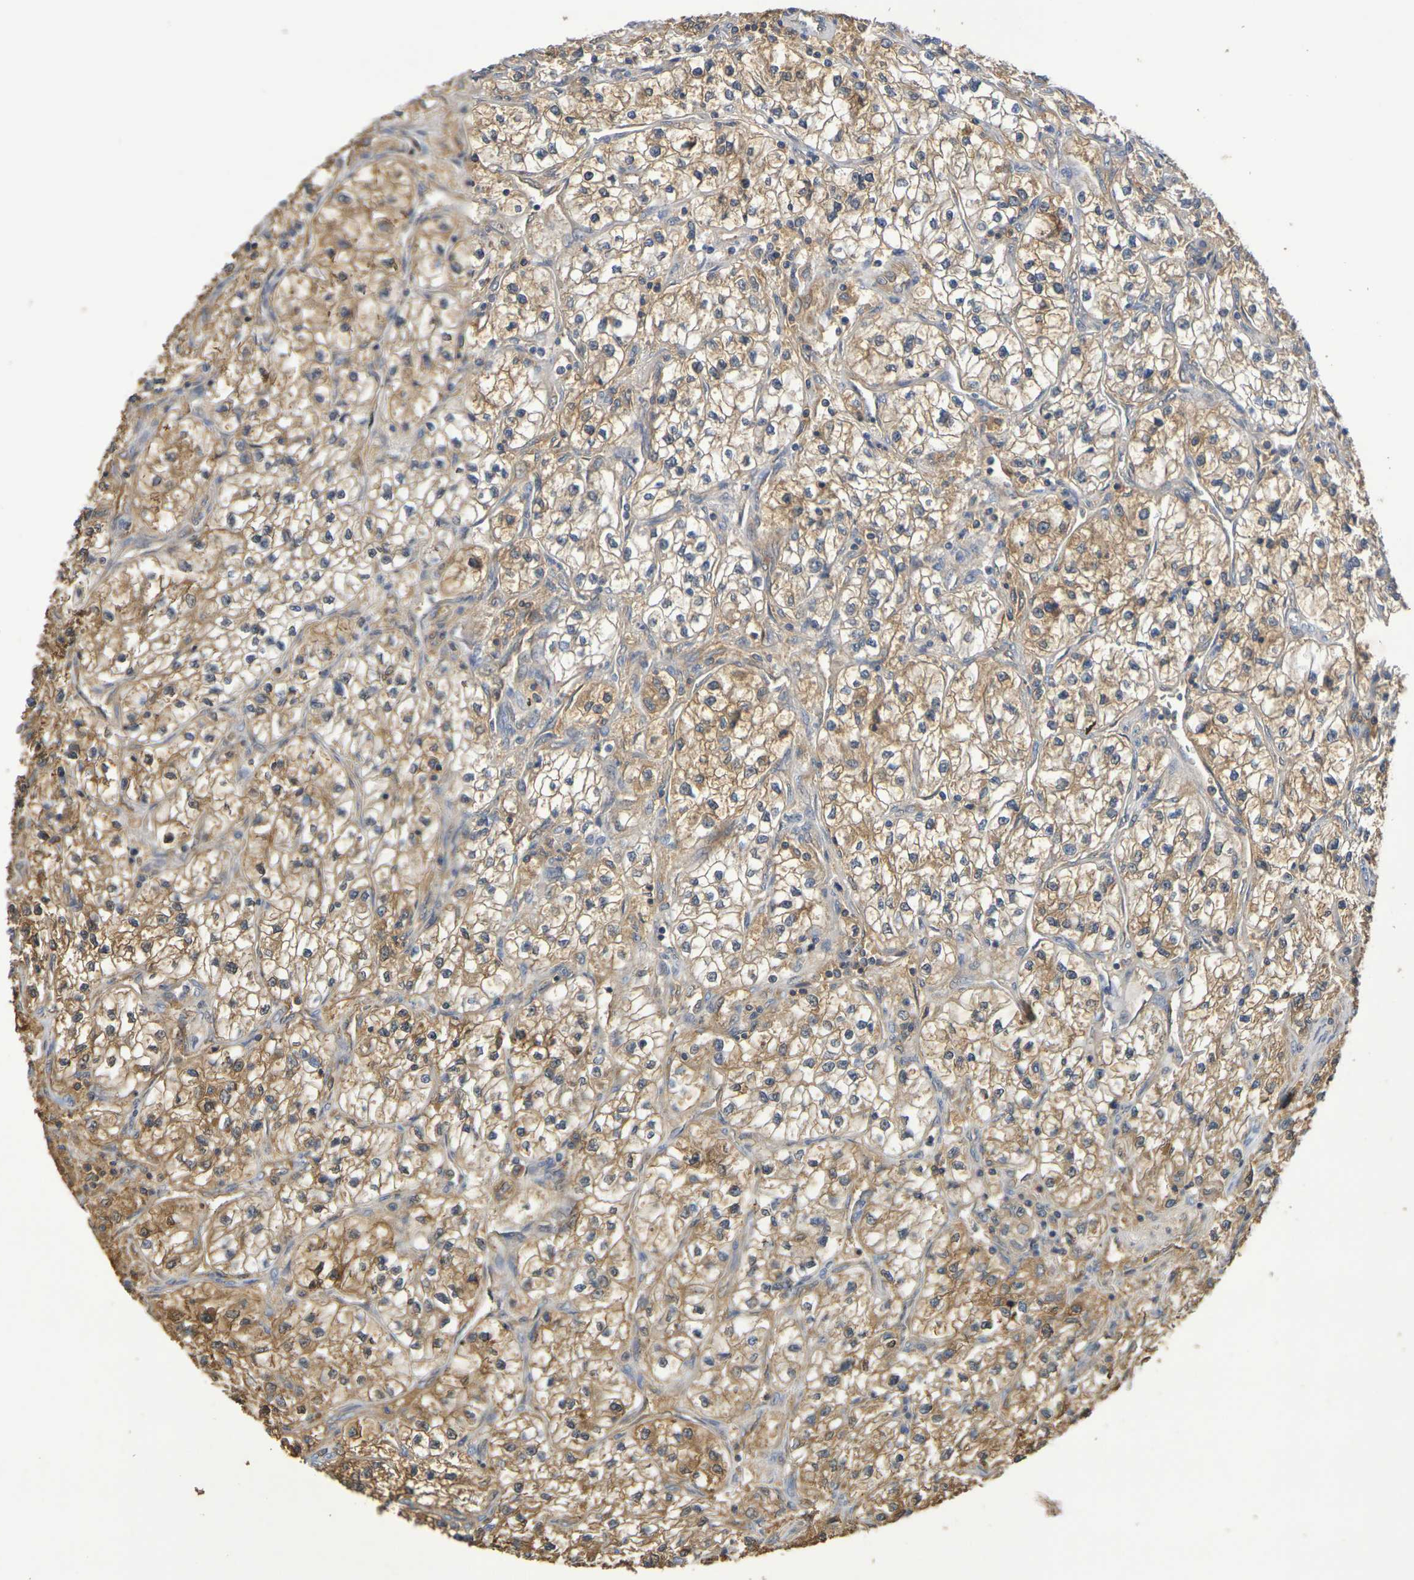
{"staining": {"intensity": "moderate", "quantity": ">75%", "location": "cytoplasmic/membranous"}, "tissue": "renal cancer", "cell_type": "Tumor cells", "image_type": "cancer", "snomed": [{"axis": "morphology", "description": "Adenocarcinoma, NOS"}, {"axis": "topography", "description": "Kidney"}], "caption": "There is medium levels of moderate cytoplasmic/membranous staining in tumor cells of renal cancer (adenocarcinoma), as demonstrated by immunohistochemical staining (brown color).", "gene": "TERF2", "patient": {"sex": "female", "age": 57}}